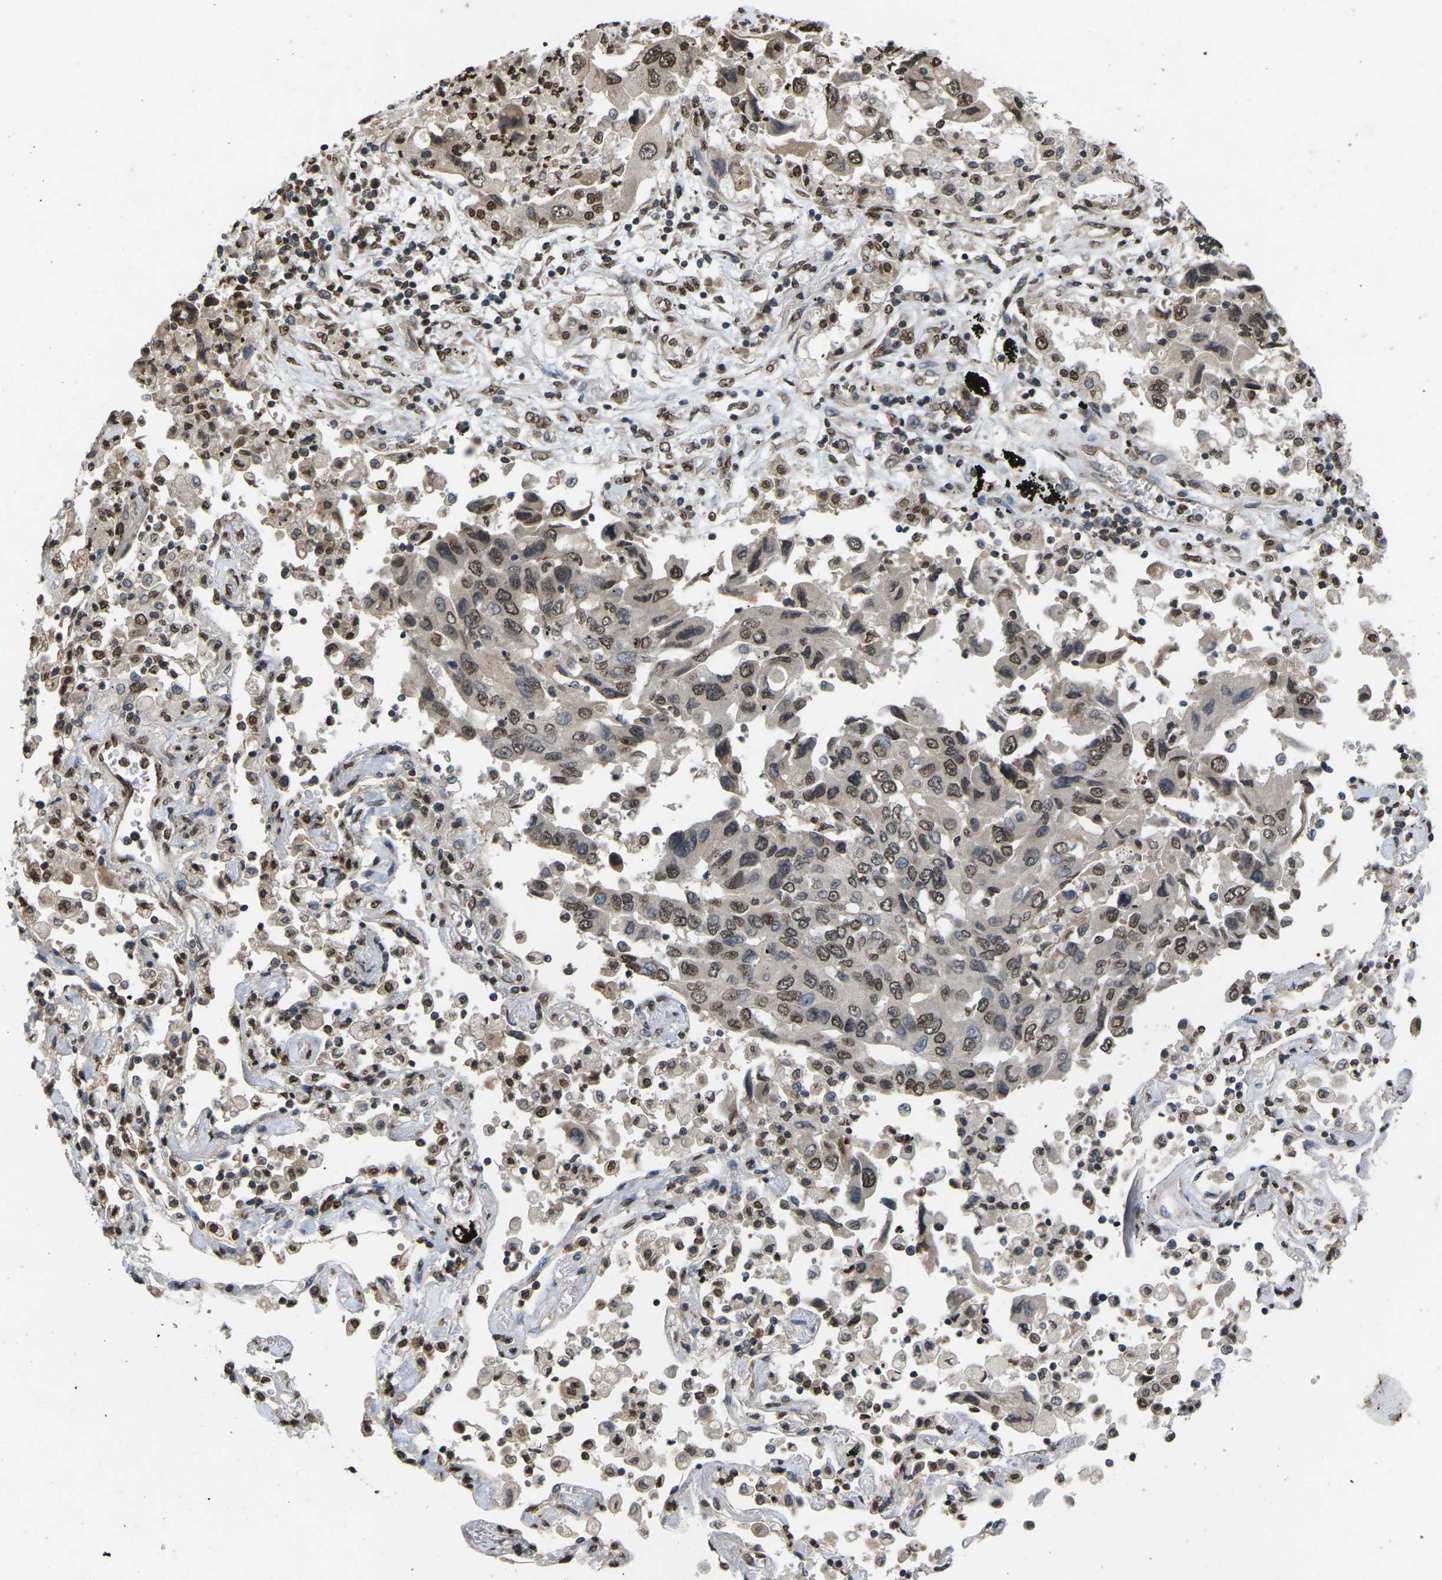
{"staining": {"intensity": "moderate", "quantity": ">75%", "location": "nuclear"}, "tissue": "lung cancer", "cell_type": "Tumor cells", "image_type": "cancer", "snomed": [{"axis": "morphology", "description": "Adenocarcinoma, NOS"}, {"axis": "topography", "description": "Lung"}], "caption": "Immunohistochemistry of lung cancer (adenocarcinoma) shows medium levels of moderate nuclear staining in approximately >75% of tumor cells.", "gene": "EMSY", "patient": {"sex": "female", "age": 65}}